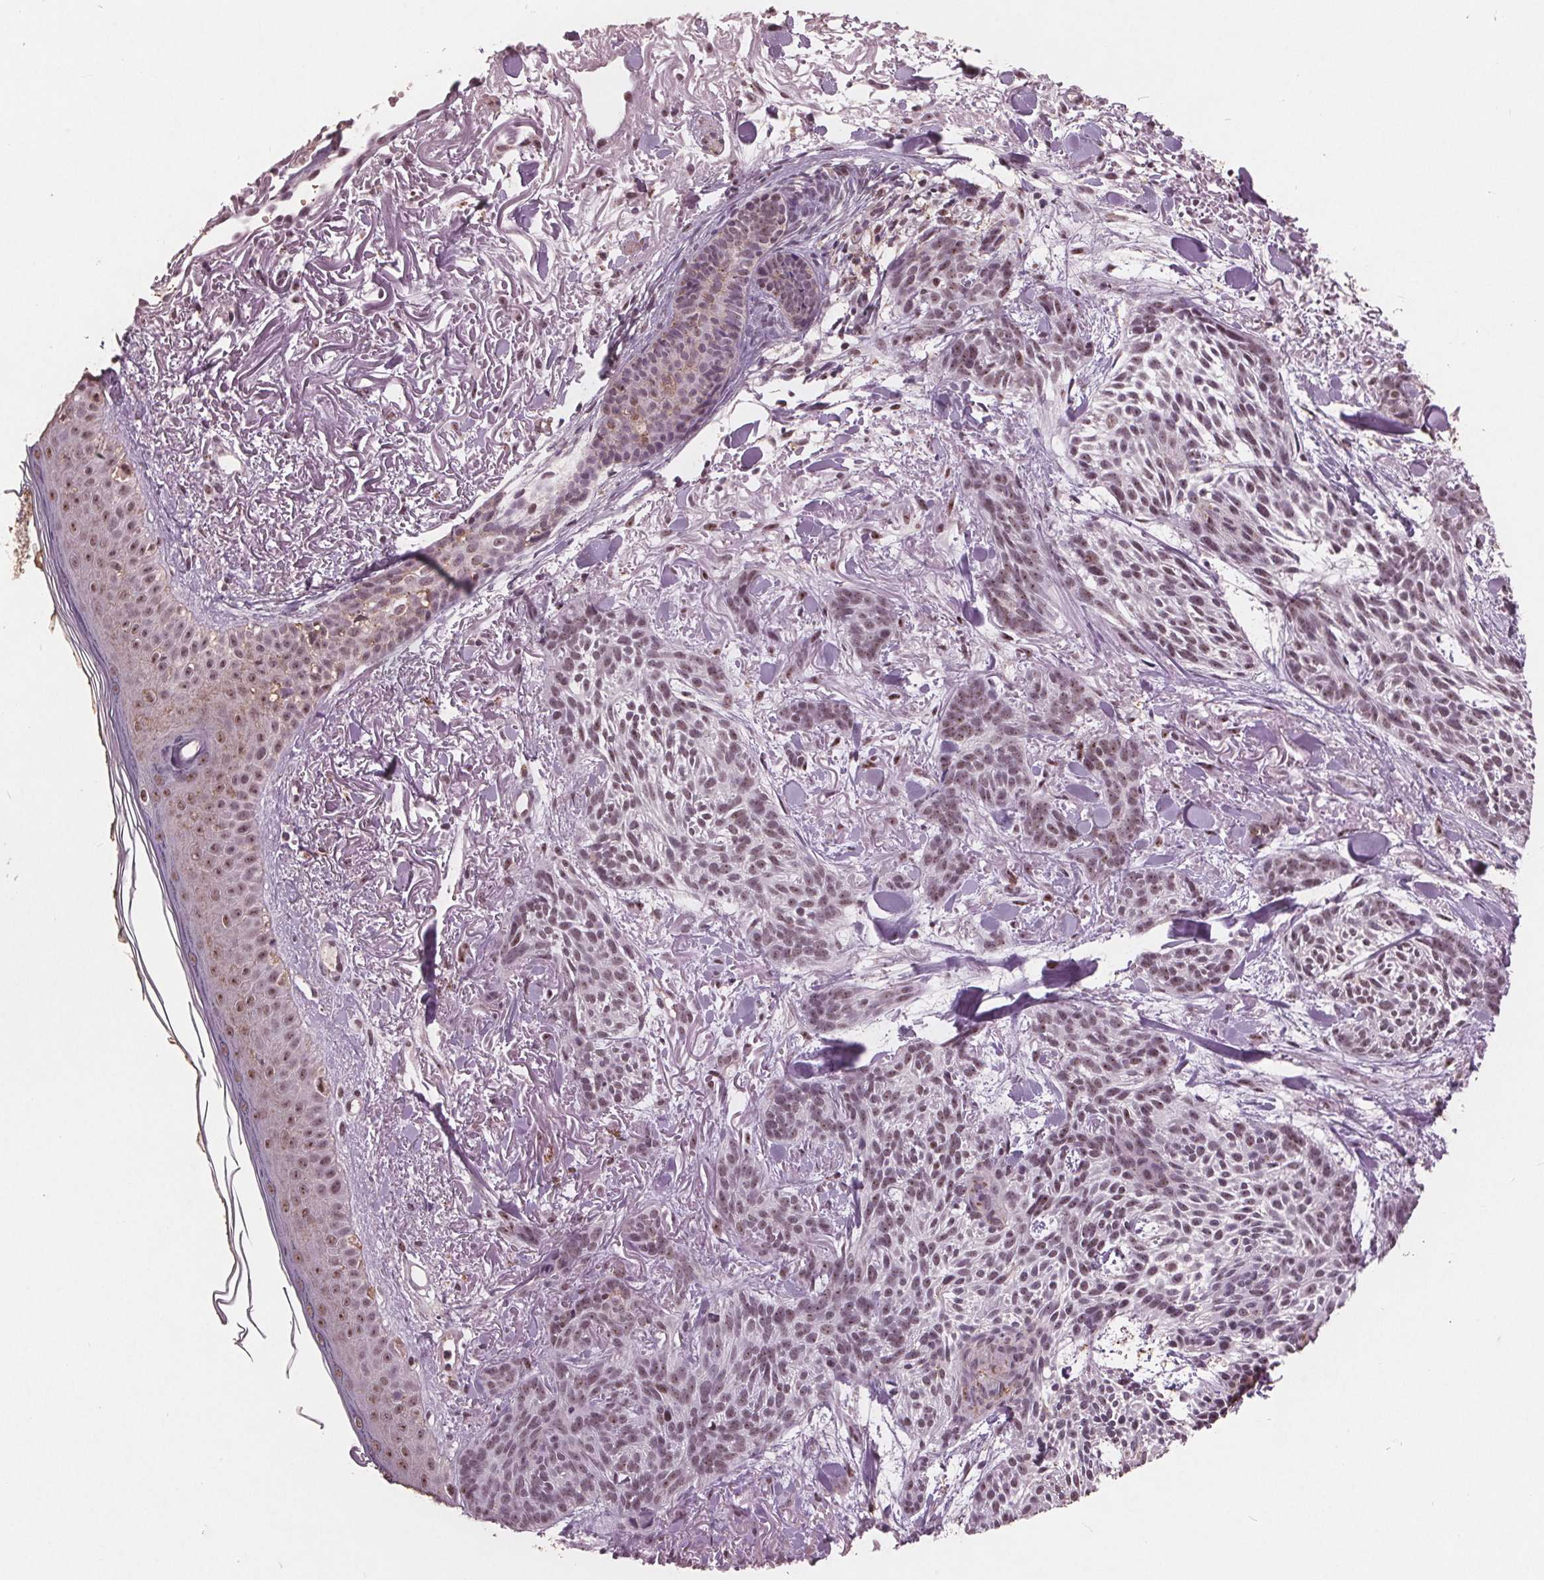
{"staining": {"intensity": "weak", "quantity": ">75%", "location": "nuclear"}, "tissue": "skin cancer", "cell_type": "Tumor cells", "image_type": "cancer", "snomed": [{"axis": "morphology", "description": "Basal cell carcinoma"}, {"axis": "topography", "description": "Skin"}], "caption": "Immunohistochemical staining of basal cell carcinoma (skin) demonstrates weak nuclear protein positivity in about >75% of tumor cells. The staining was performed using DAB to visualize the protein expression in brown, while the nuclei were stained in blue with hematoxylin (Magnification: 20x).", "gene": "RPS6KA2", "patient": {"sex": "female", "age": 78}}